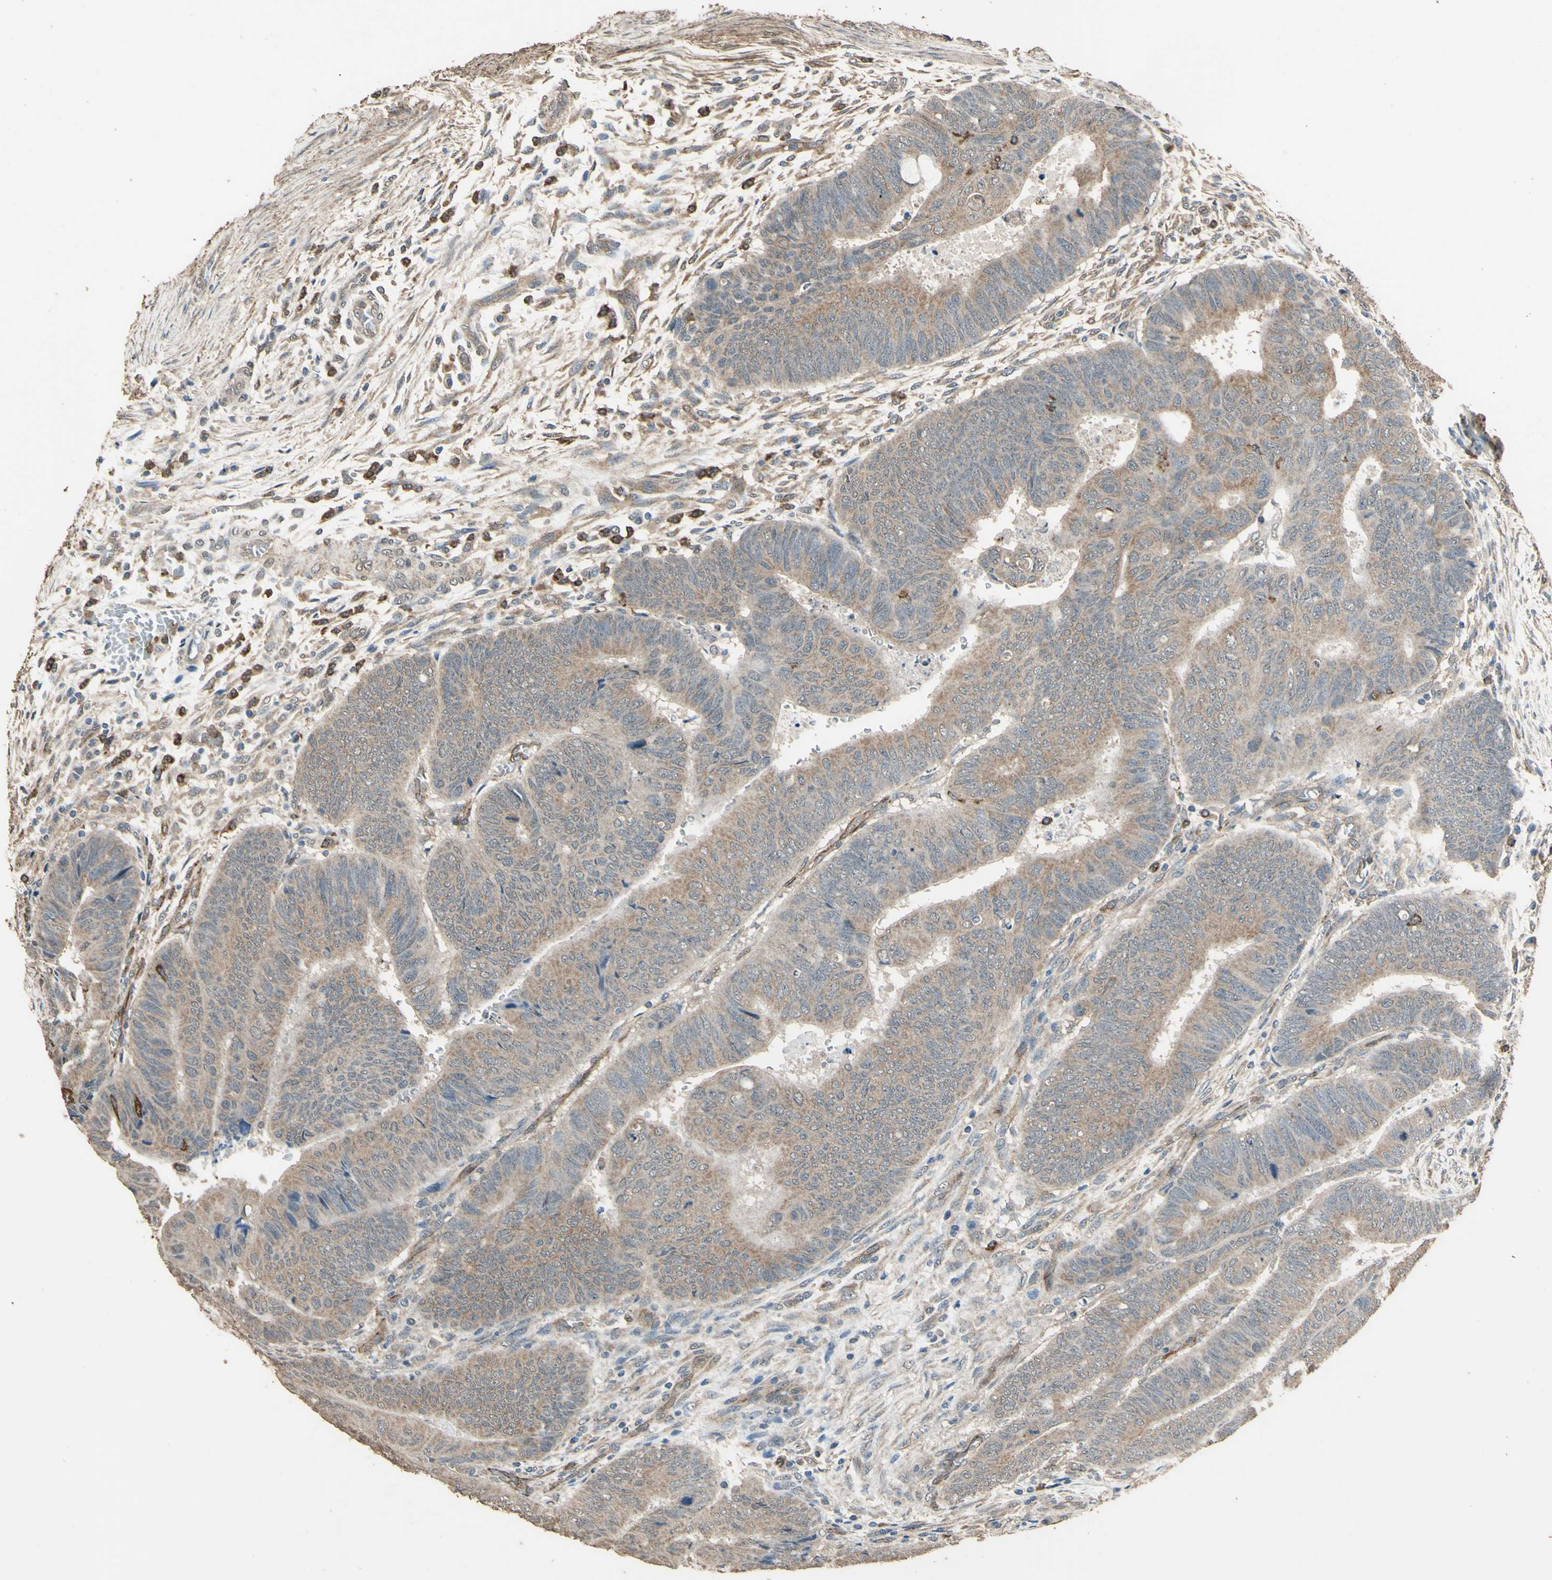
{"staining": {"intensity": "weak", "quantity": ">75%", "location": "cytoplasmic/membranous"}, "tissue": "colorectal cancer", "cell_type": "Tumor cells", "image_type": "cancer", "snomed": [{"axis": "morphology", "description": "Normal tissue, NOS"}, {"axis": "morphology", "description": "Adenocarcinoma, NOS"}, {"axis": "topography", "description": "Rectum"}, {"axis": "topography", "description": "Peripheral nerve tissue"}], "caption": "DAB (3,3'-diaminobenzidine) immunohistochemical staining of colorectal cancer displays weak cytoplasmic/membranous protein expression in about >75% of tumor cells.", "gene": "TSPO", "patient": {"sex": "male", "age": 92}}